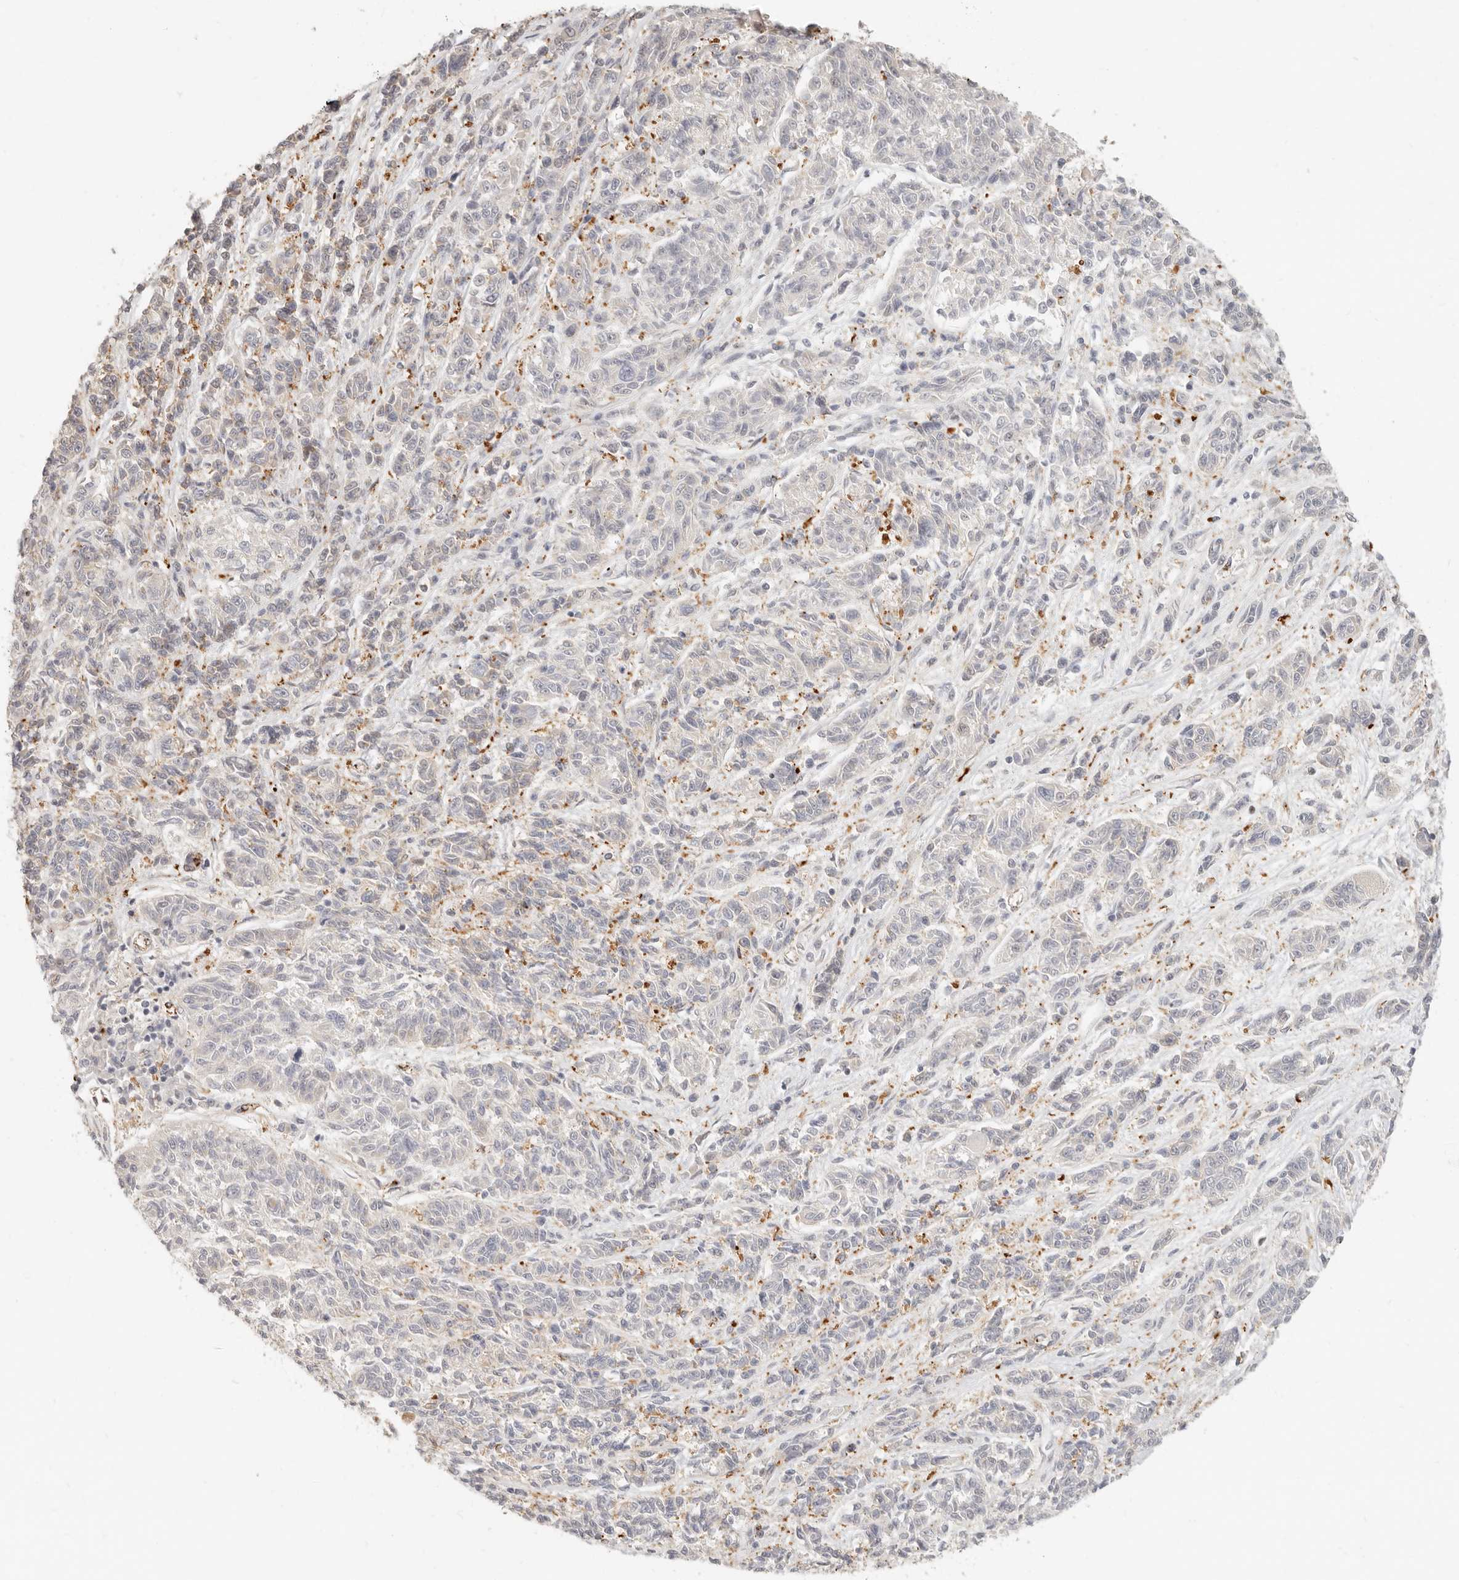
{"staining": {"intensity": "negative", "quantity": "none", "location": "none"}, "tissue": "melanoma", "cell_type": "Tumor cells", "image_type": "cancer", "snomed": [{"axis": "morphology", "description": "Malignant melanoma, NOS"}, {"axis": "topography", "description": "Skin"}], "caption": "IHC image of human melanoma stained for a protein (brown), which exhibits no staining in tumor cells.", "gene": "SASS6", "patient": {"sex": "male", "age": 53}}